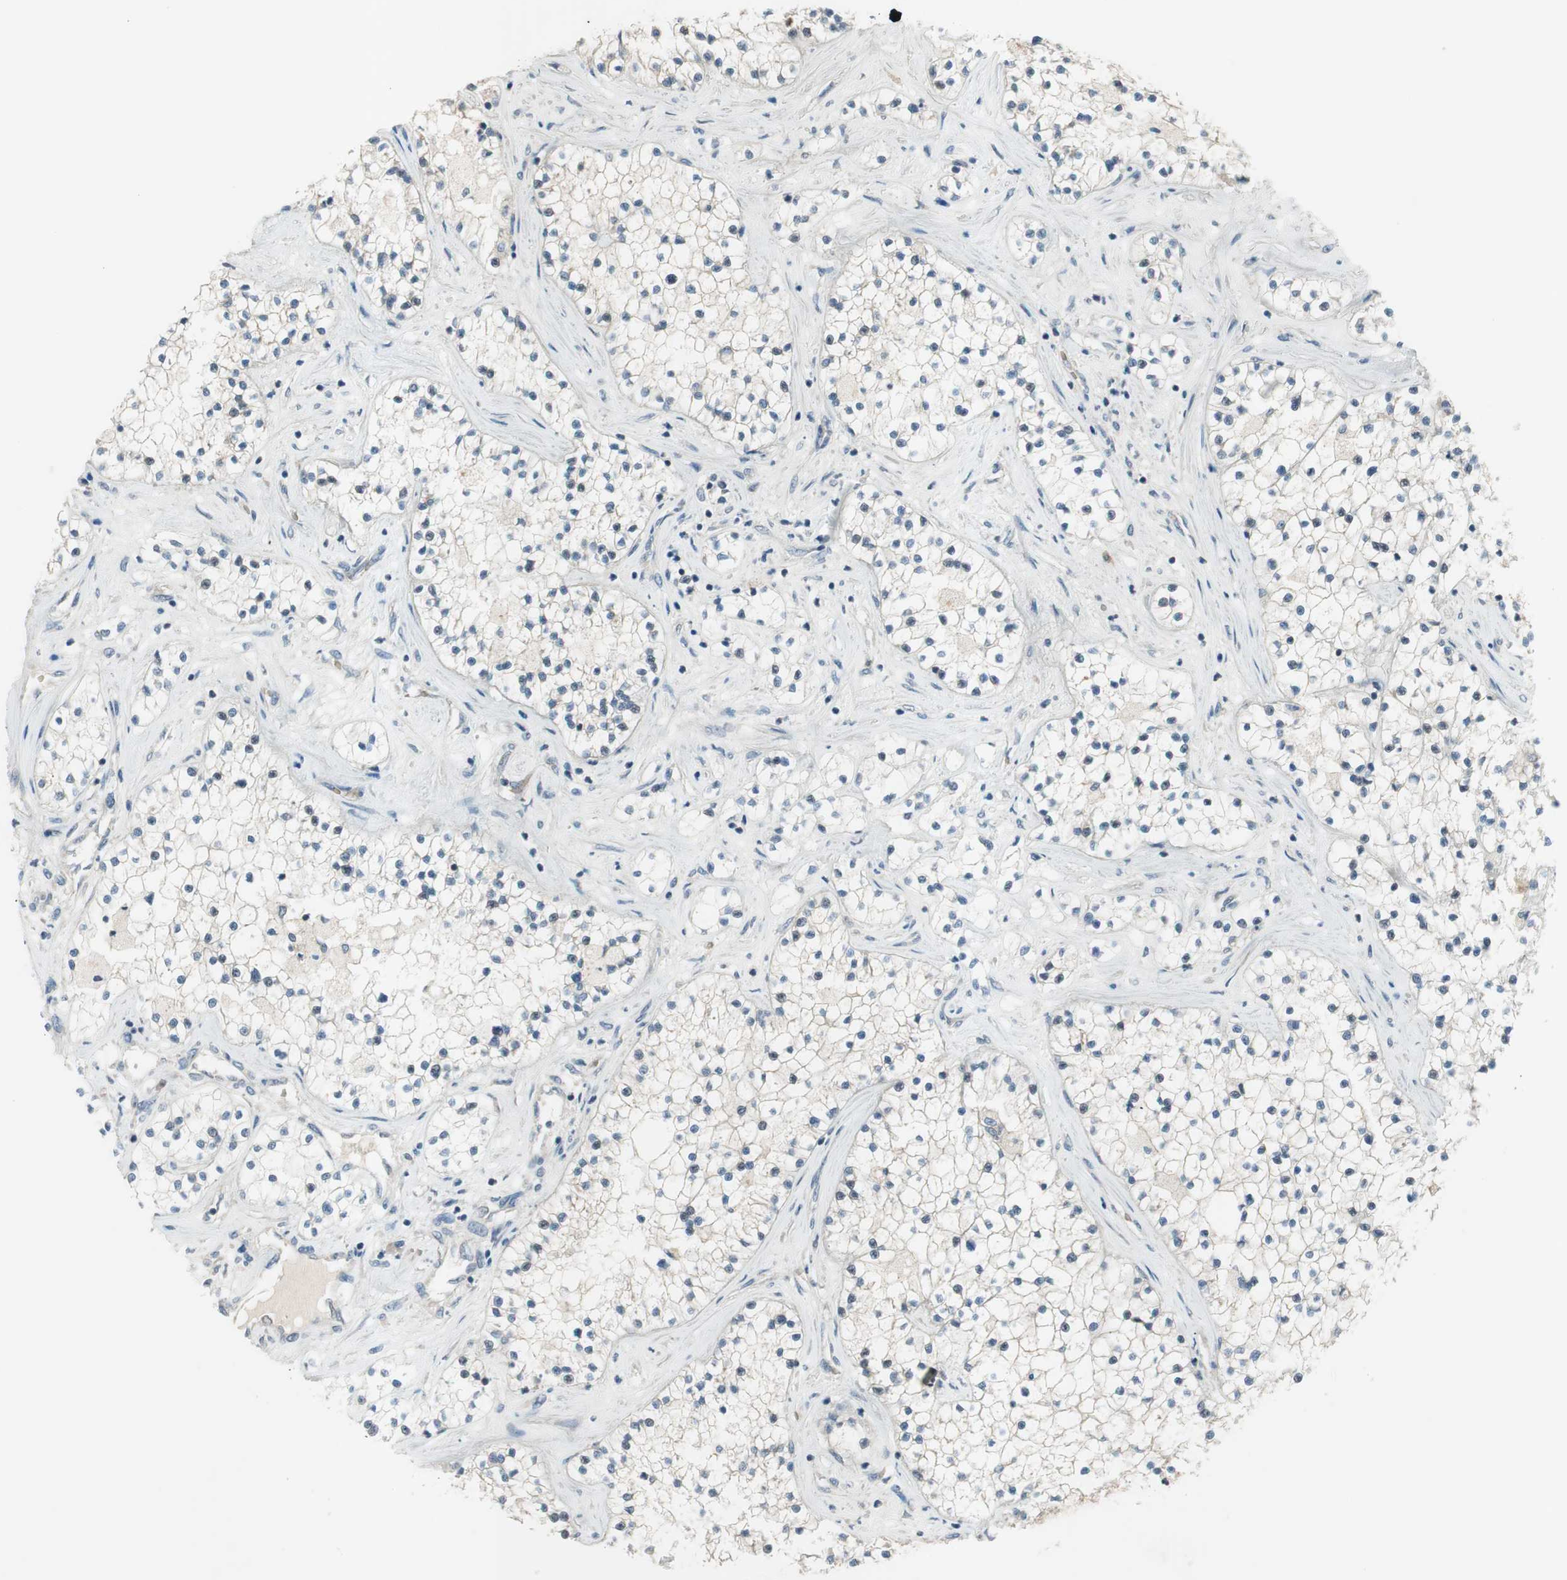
{"staining": {"intensity": "negative", "quantity": "none", "location": "none"}, "tissue": "renal cancer", "cell_type": "Tumor cells", "image_type": "cancer", "snomed": [{"axis": "morphology", "description": "Adenocarcinoma, NOS"}, {"axis": "topography", "description": "Kidney"}], "caption": "There is no significant staining in tumor cells of renal cancer.", "gene": "GYPC", "patient": {"sex": "male", "age": 68}}